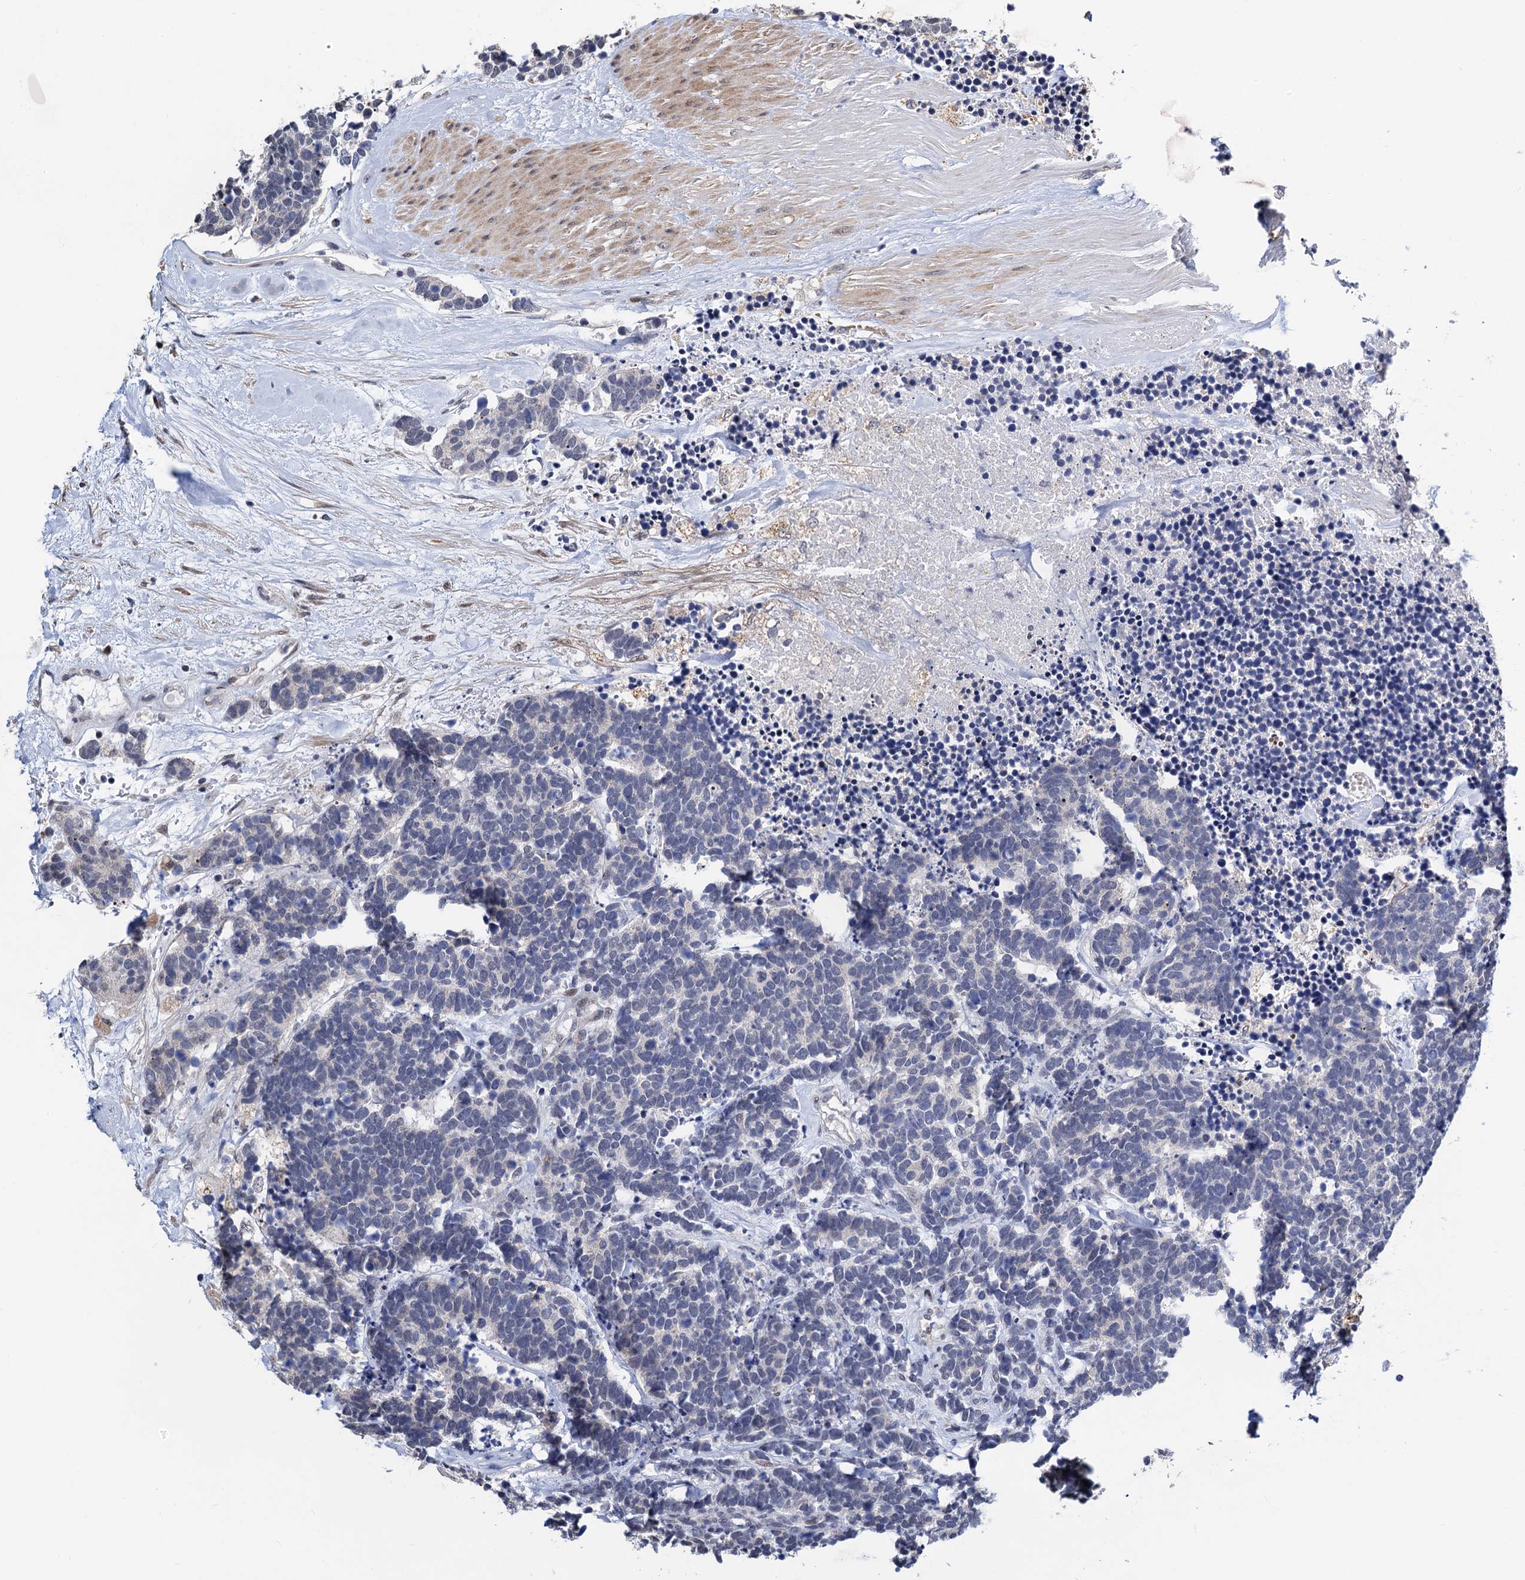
{"staining": {"intensity": "negative", "quantity": "none", "location": "none"}, "tissue": "carcinoid", "cell_type": "Tumor cells", "image_type": "cancer", "snomed": [{"axis": "morphology", "description": "Carcinoma, NOS"}, {"axis": "morphology", "description": "Carcinoid, malignant, NOS"}, {"axis": "topography", "description": "Urinary bladder"}], "caption": "Protein analysis of malignant carcinoid shows no significant expression in tumor cells. The staining was performed using DAB (3,3'-diaminobenzidine) to visualize the protein expression in brown, while the nuclei were stained in blue with hematoxylin (Magnification: 20x).", "gene": "FAM222A", "patient": {"sex": "male", "age": 57}}